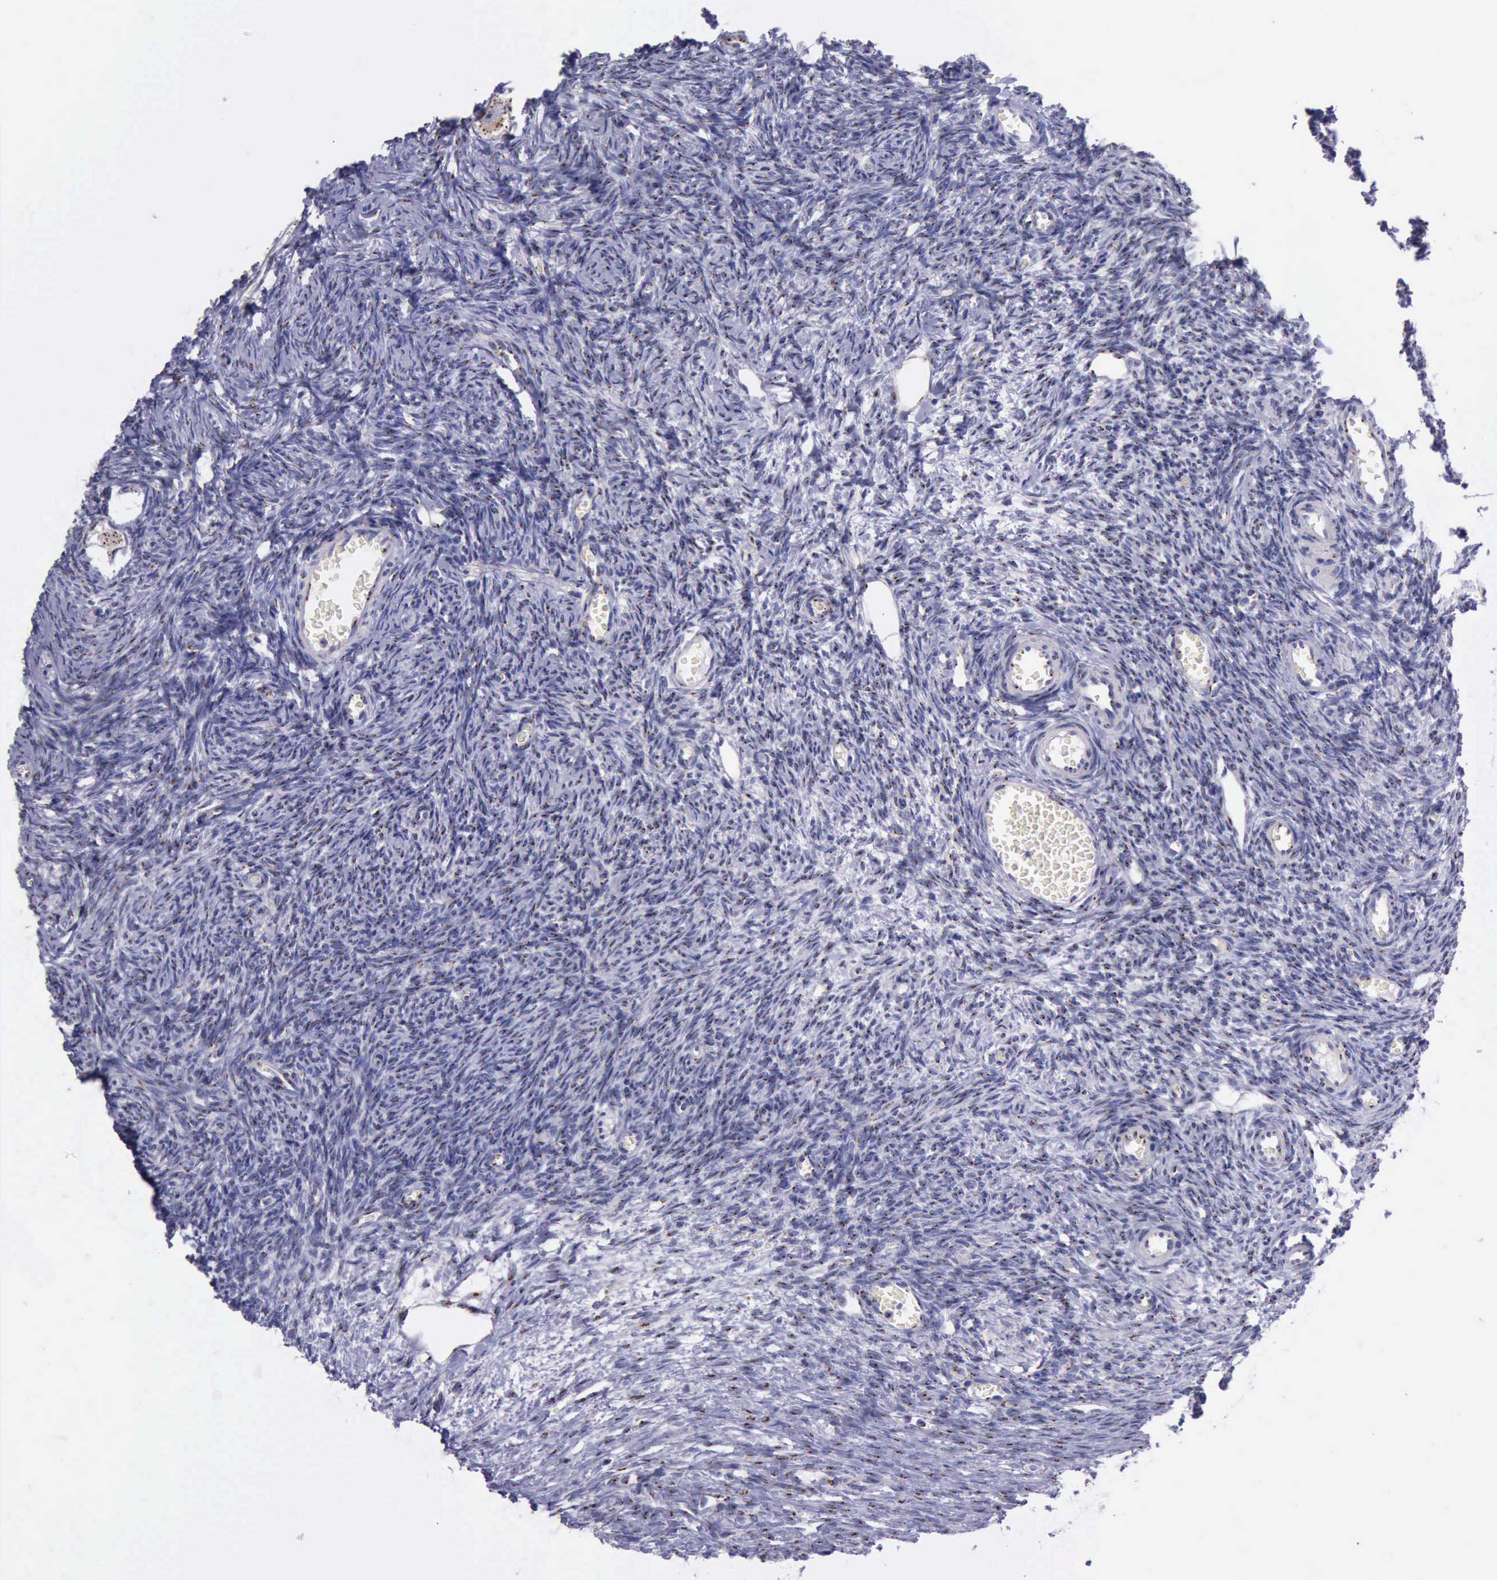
{"staining": {"intensity": "strong", "quantity": ">75%", "location": "cytoplasmic/membranous"}, "tissue": "ovary", "cell_type": "Ovarian stroma cells", "image_type": "normal", "snomed": [{"axis": "morphology", "description": "Normal tissue, NOS"}, {"axis": "topography", "description": "Ovary"}], "caption": "A micrograph of ovary stained for a protein demonstrates strong cytoplasmic/membranous brown staining in ovarian stroma cells. The protein of interest is shown in brown color, while the nuclei are stained blue.", "gene": "GOLGA5", "patient": {"sex": "female", "age": 27}}